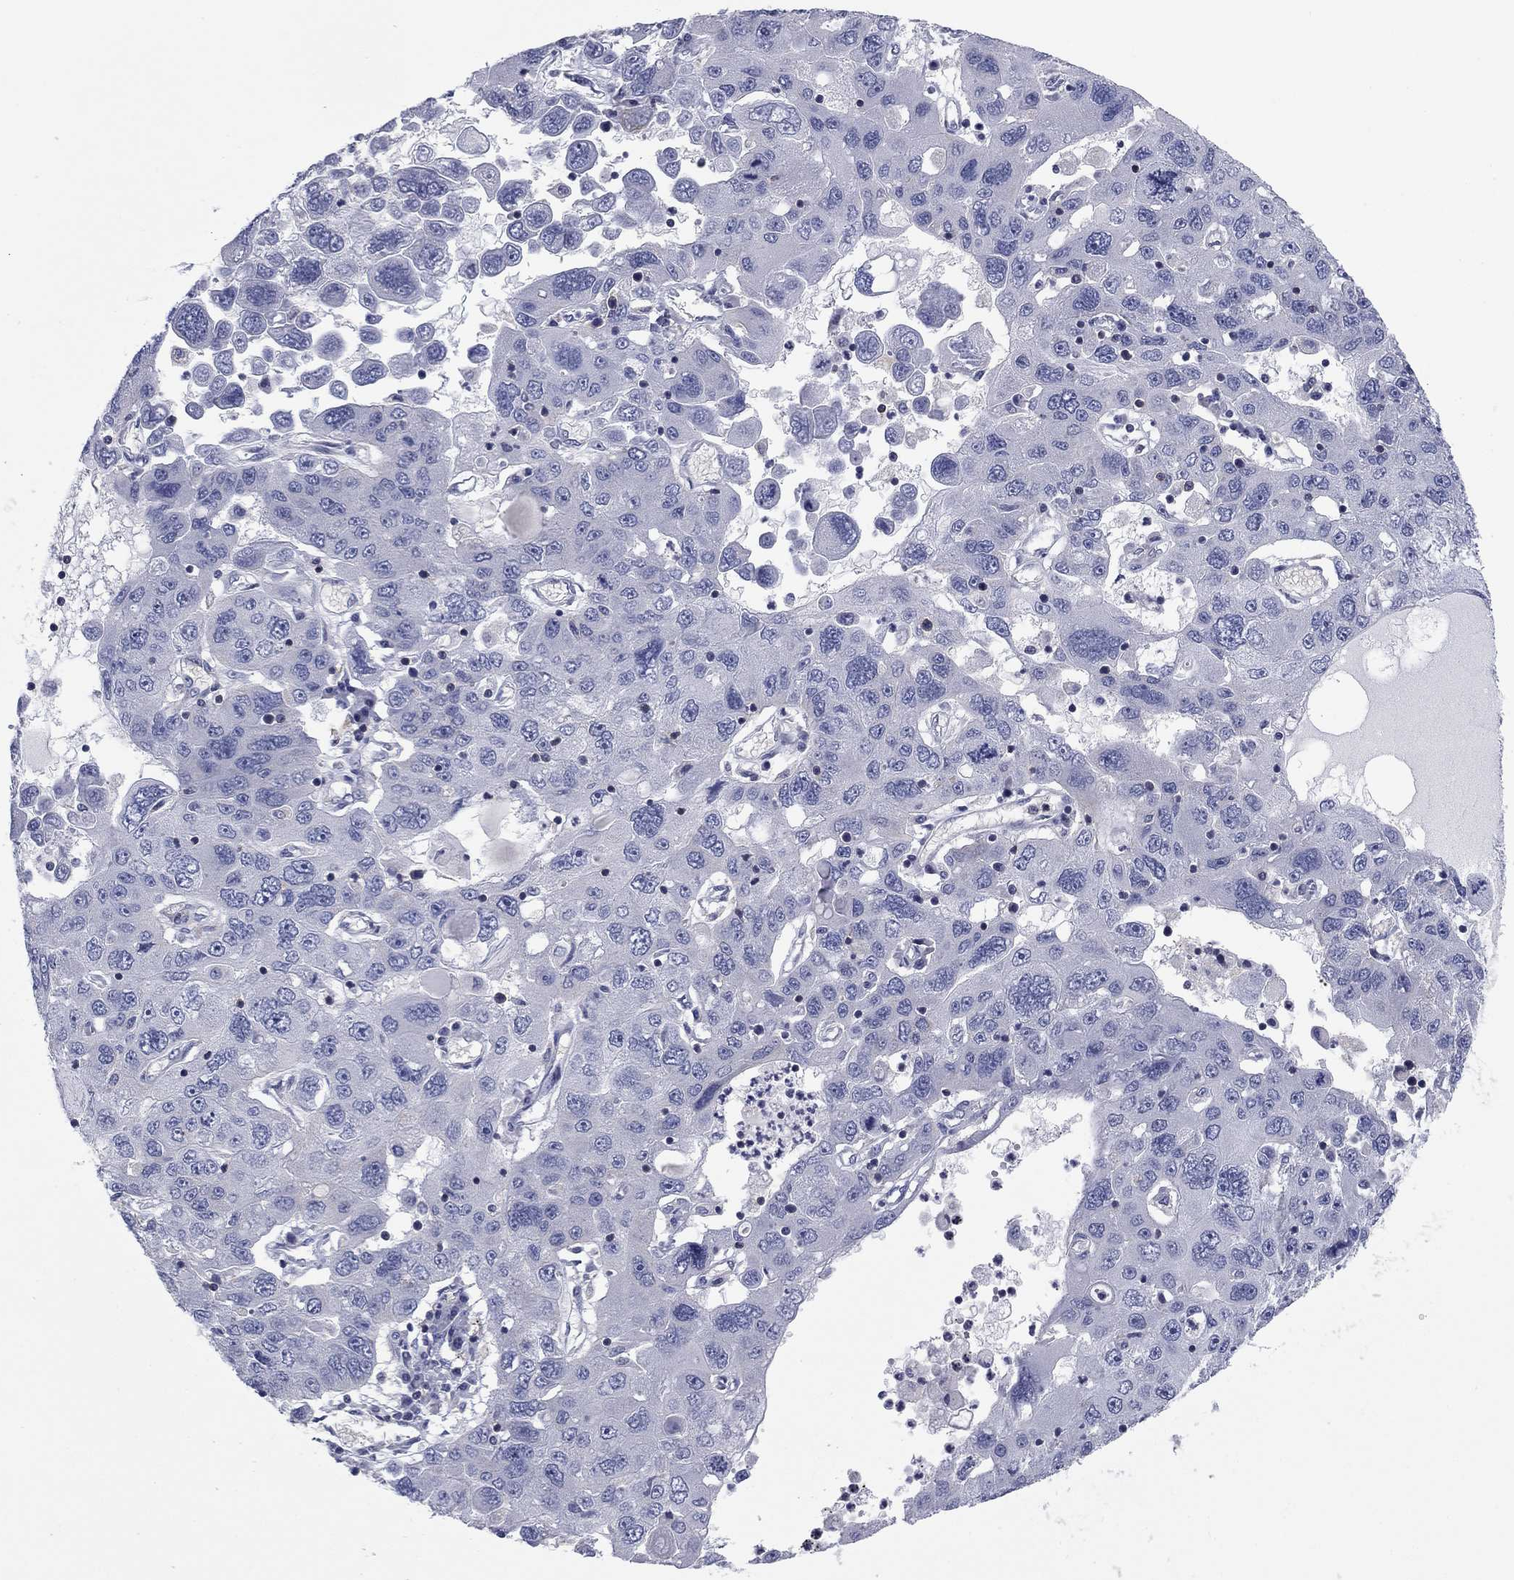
{"staining": {"intensity": "negative", "quantity": "none", "location": "none"}, "tissue": "stomach cancer", "cell_type": "Tumor cells", "image_type": "cancer", "snomed": [{"axis": "morphology", "description": "Adenocarcinoma, NOS"}, {"axis": "topography", "description": "Stomach"}], "caption": "High magnification brightfield microscopy of stomach adenocarcinoma stained with DAB (3,3'-diaminobenzidine) (brown) and counterstained with hematoxylin (blue): tumor cells show no significant expression. The staining was performed using DAB to visualize the protein expression in brown, while the nuclei were stained in blue with hematoxylin (Magnification: 20x).", "gene": "PSD4", "patient": {"sex": "male", "age": 56}}